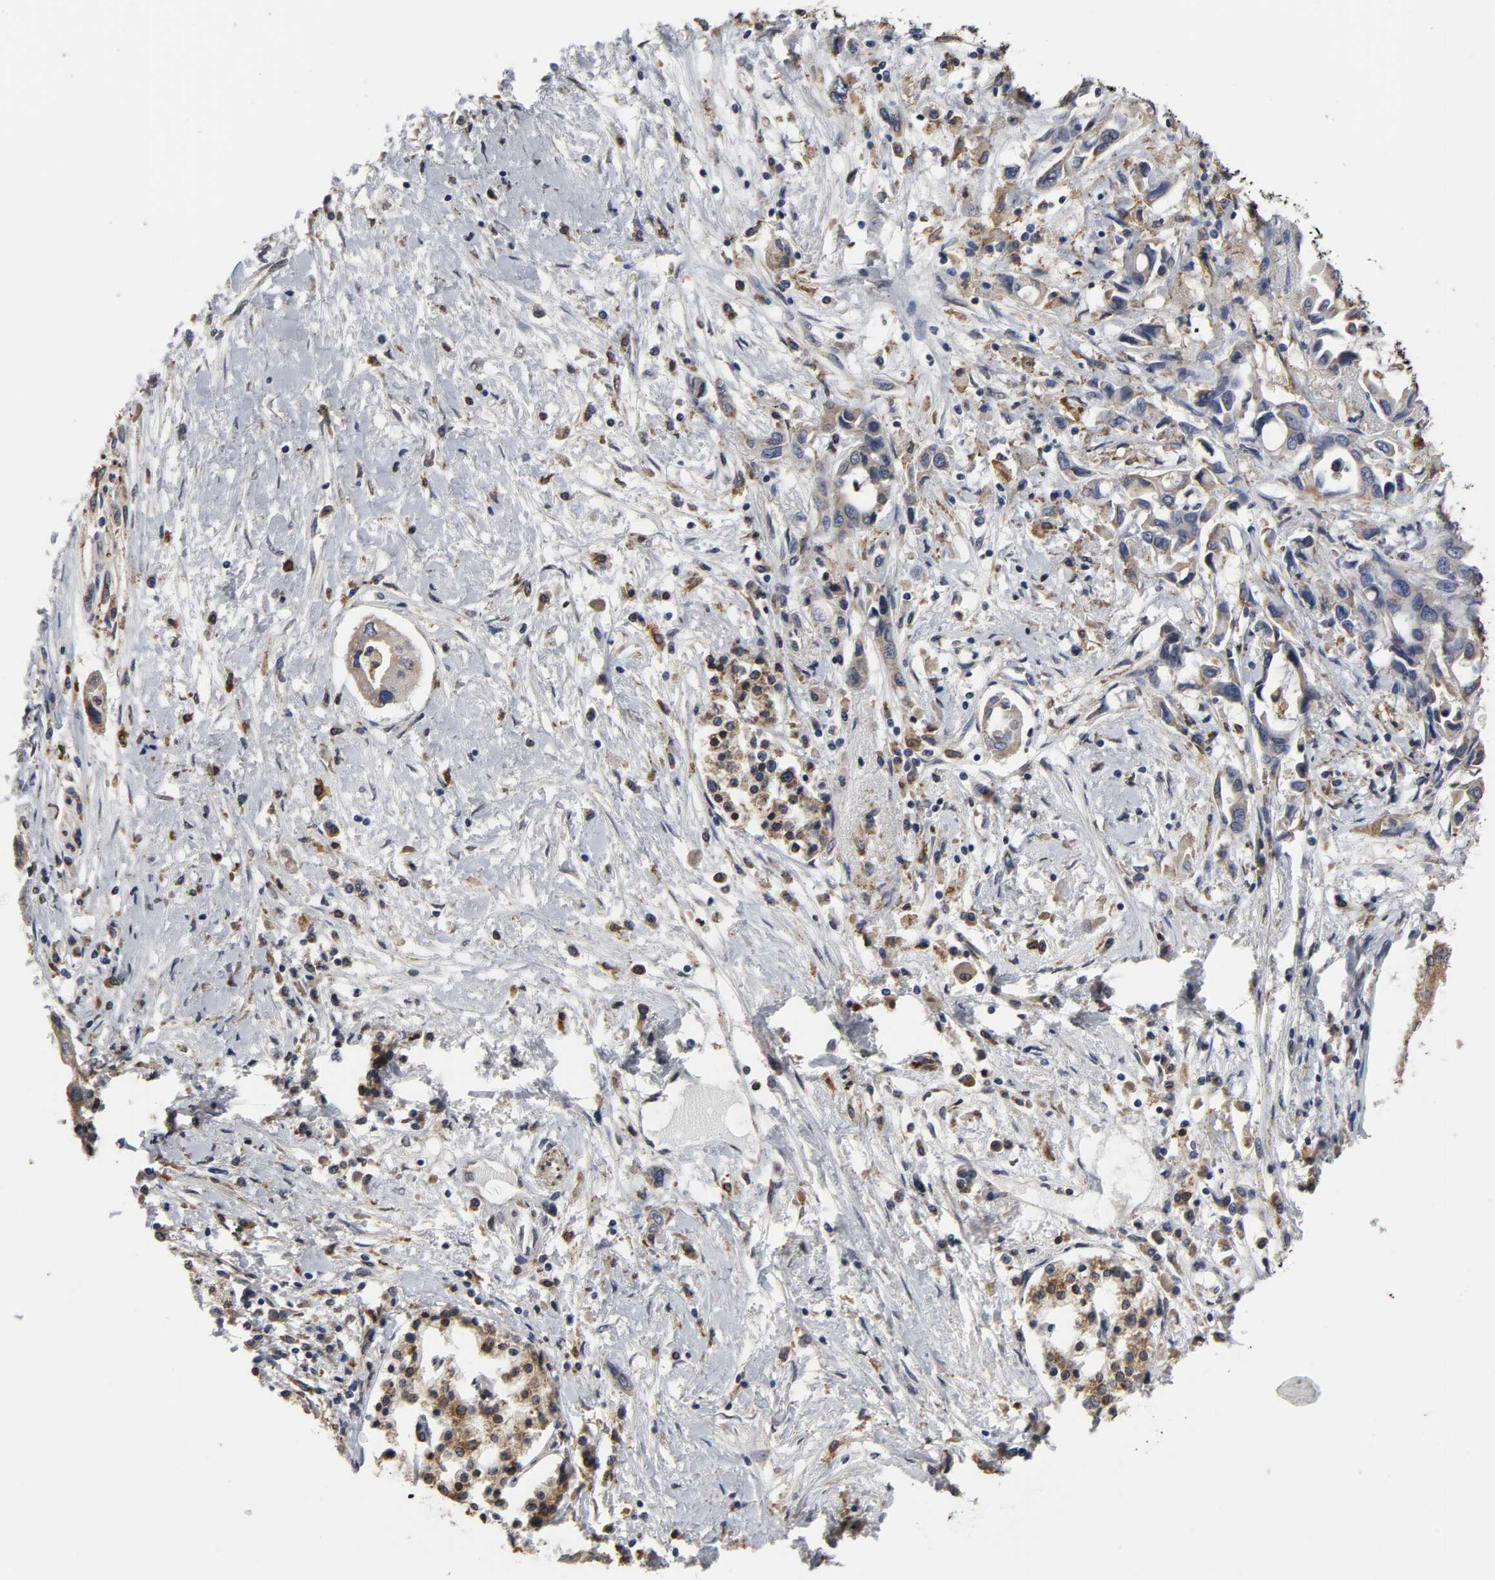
{"staining": {"intensity": "weak", "quantity": "25%-75%", "location": "cytoplasmic/membranous"}, "tissue": "pancreatic cancer", "cell_type": "Tumor cells", "image_type": "cancer", "snomed": [{"axis": "morphology", "description": "Adenocarcinoma, NOS"}, {"axis": "topography", "description": "Pancreas"}], "caption": "DAB immunohistochemical staining of pancreatic cancer demonstrates weak cytoplasmic/membranous protein expression in approximately 25%-75% of tumor cells.", "gene": "HCK", "patient": {"sex": "female", "age": 57}}